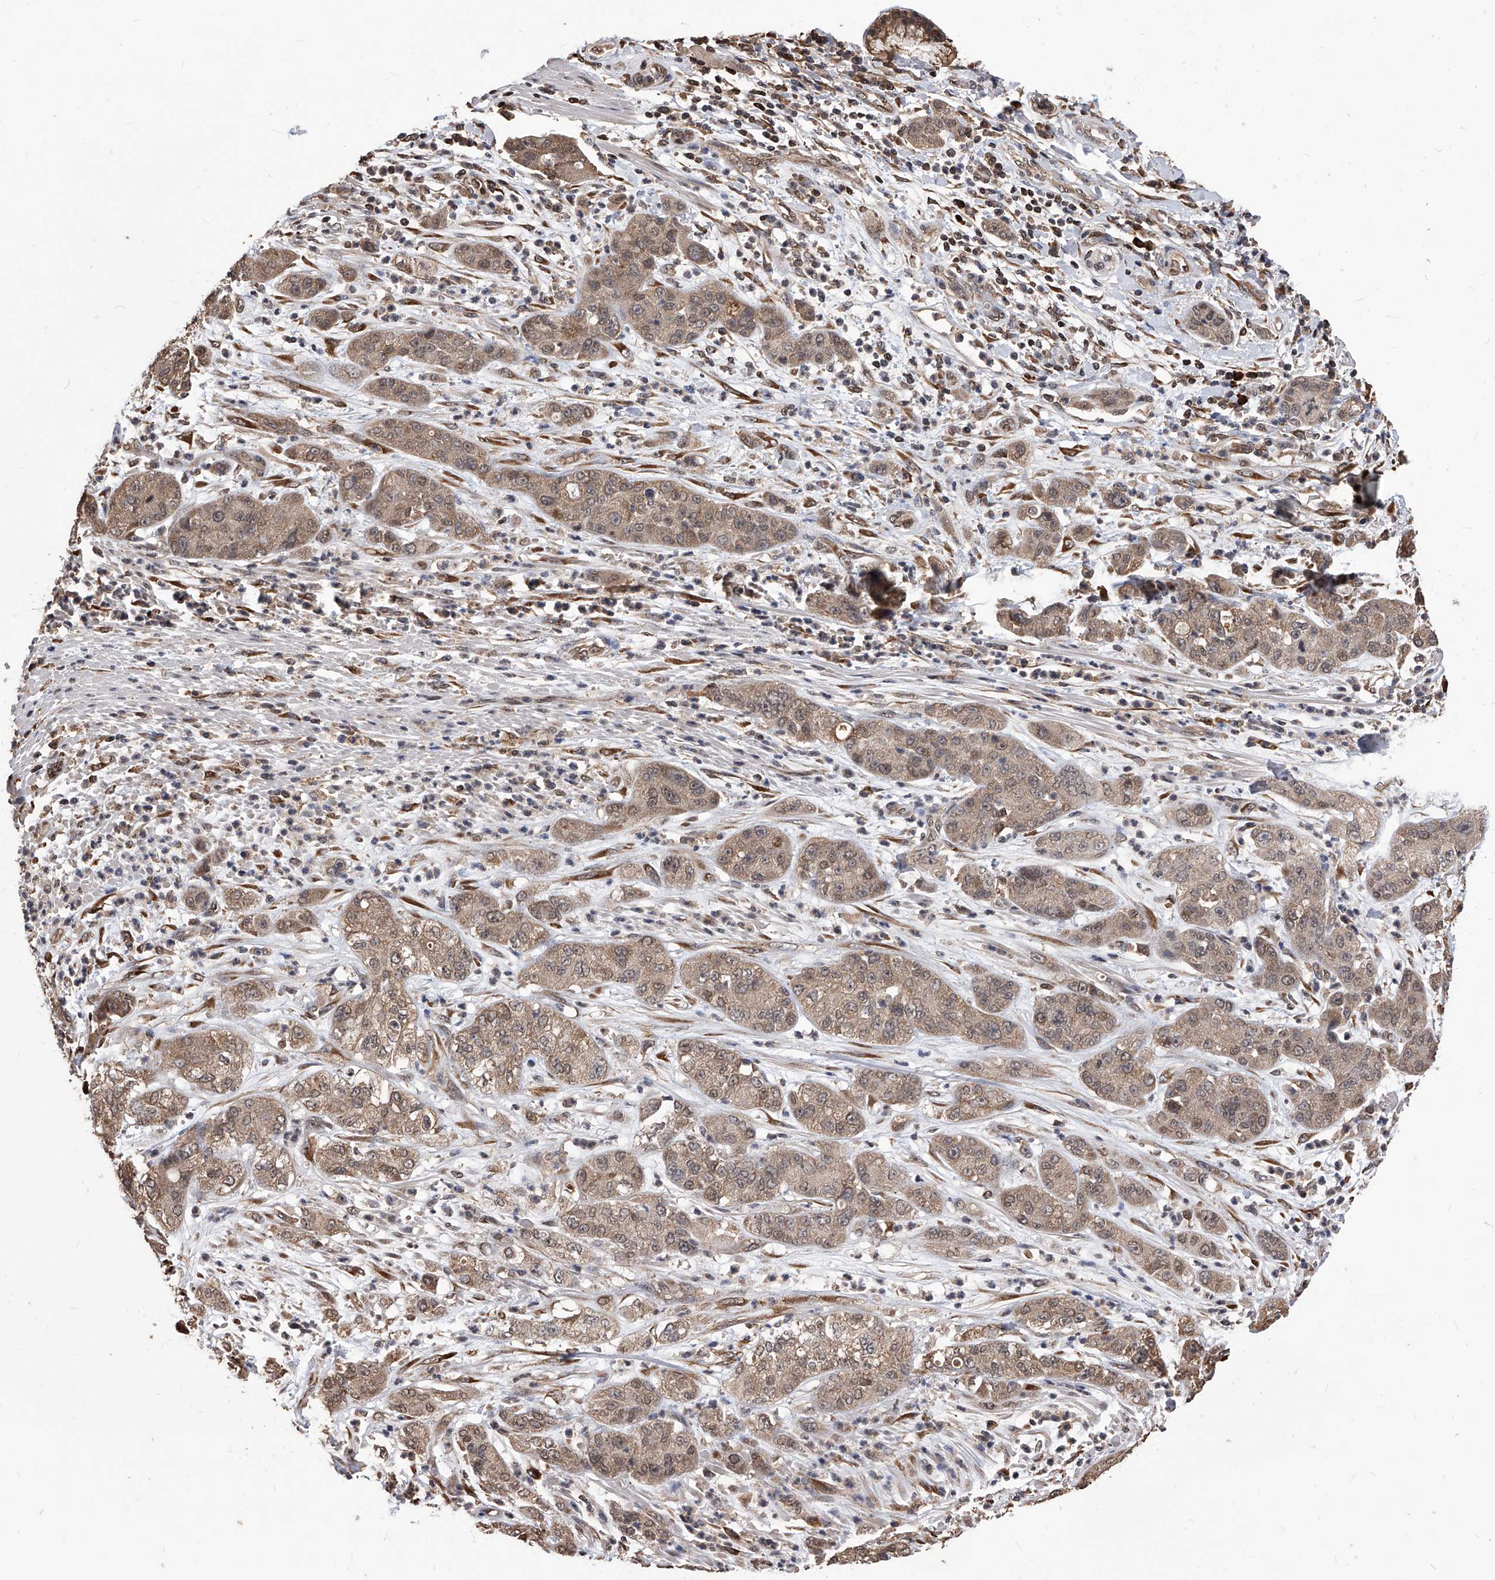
{"staining": {"intensity": "moderate", "quantity": ">75%", "location": "cytoplasmic/membranous,nuclear"}, "tissue": "pancreatic cancer", "cell_type": "Tumor cells", "image_type": "cancer", "snomed": [{"axis": "morphology", "description": "Adenocarcinoma, NOS"}, {"axis": "topography", "description": "Pancreas"}], "caption": "The immunohistochemical stain highlights moderate cytoplasmic/membranous and nuclear staining in tumor cells of pancreatic cancer (adenocarcinoma) tissue.", "gene": "ID1", "patient": {"sex": "female", "age": 78}}